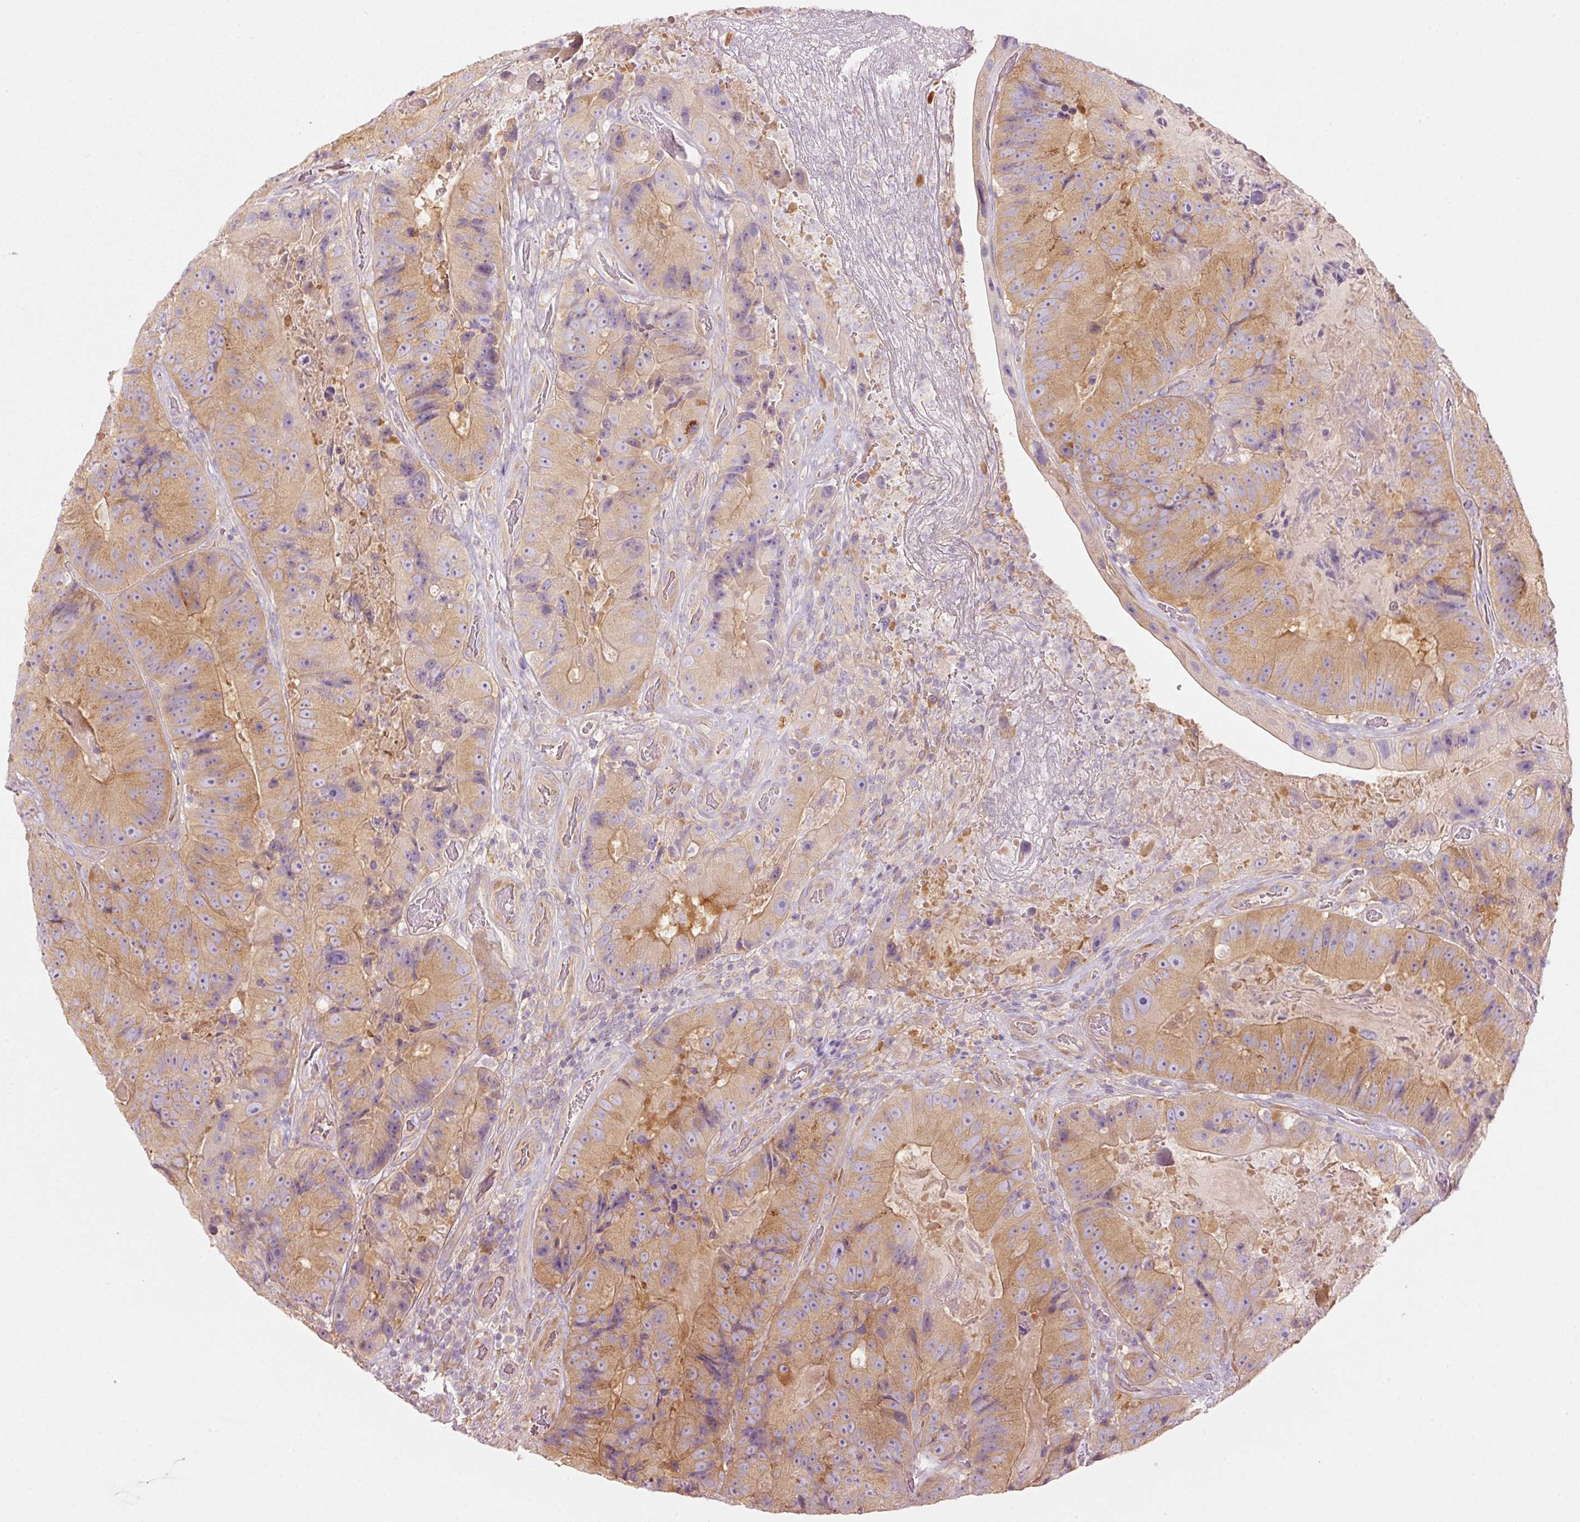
{"staining": {"intensity": "moderate", "quantity": ">75%", "location": "cytoplasmic/membranous"}, "tissue": "colorectal cancer", "cell_type": "Tumor cells", "image_type": "cancer", "snomed": [{"axis": "morphology", "description": "Adenocarcinoma, NOS"}, {"axis": "topography", "description": "Colon"}], "caption": "Immunohistochemistry histopathology image of human adenocarcinoma (colorectal) stained for a protein (brown), which exhibits medium levels of moderate cytoplasmic/membranous staining in approximately >75% of tumor cells.", "gene": "PDXDC1", "patient": {"sex": "female", "age": 86}}